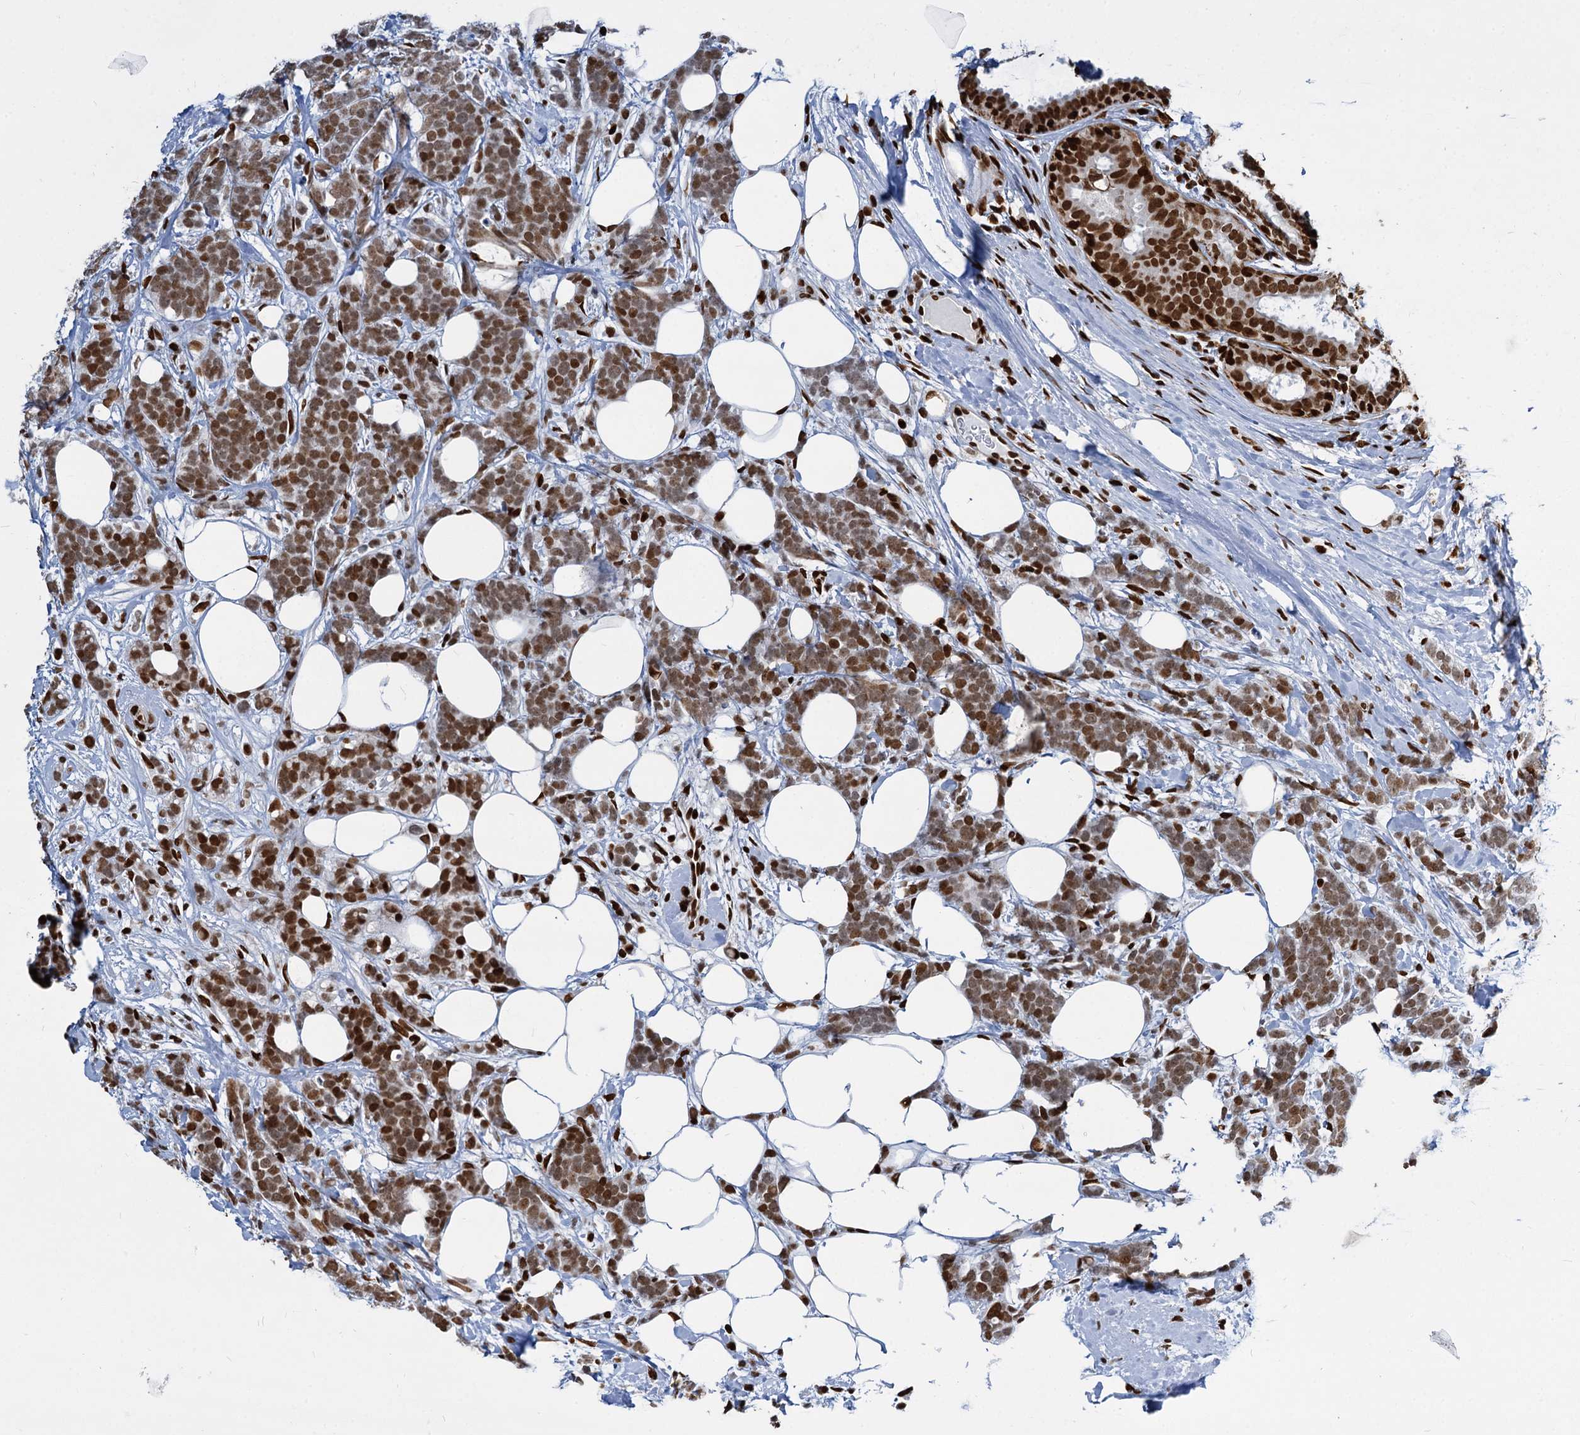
{"staining": {"intensity": "moderate", "quantity": ">75%", "location": "nuclear"}, "tissue": "breast cancer", "cell_type": "Tumor cells", "image_type": "cancer", "snomed": [{"axis": "morphology", "description": "Lobular carcinoma"}, {"axis": "topography", "description": "Breast"}], "caption": "Breast cancer (lobular carcinoma) stained with immunohistochemistry (IHC) reveals moderate nuclear staining in about >75% of tumor cells.", "gene": "MECP2", "patient": {"sex": "female", "age": 58}}